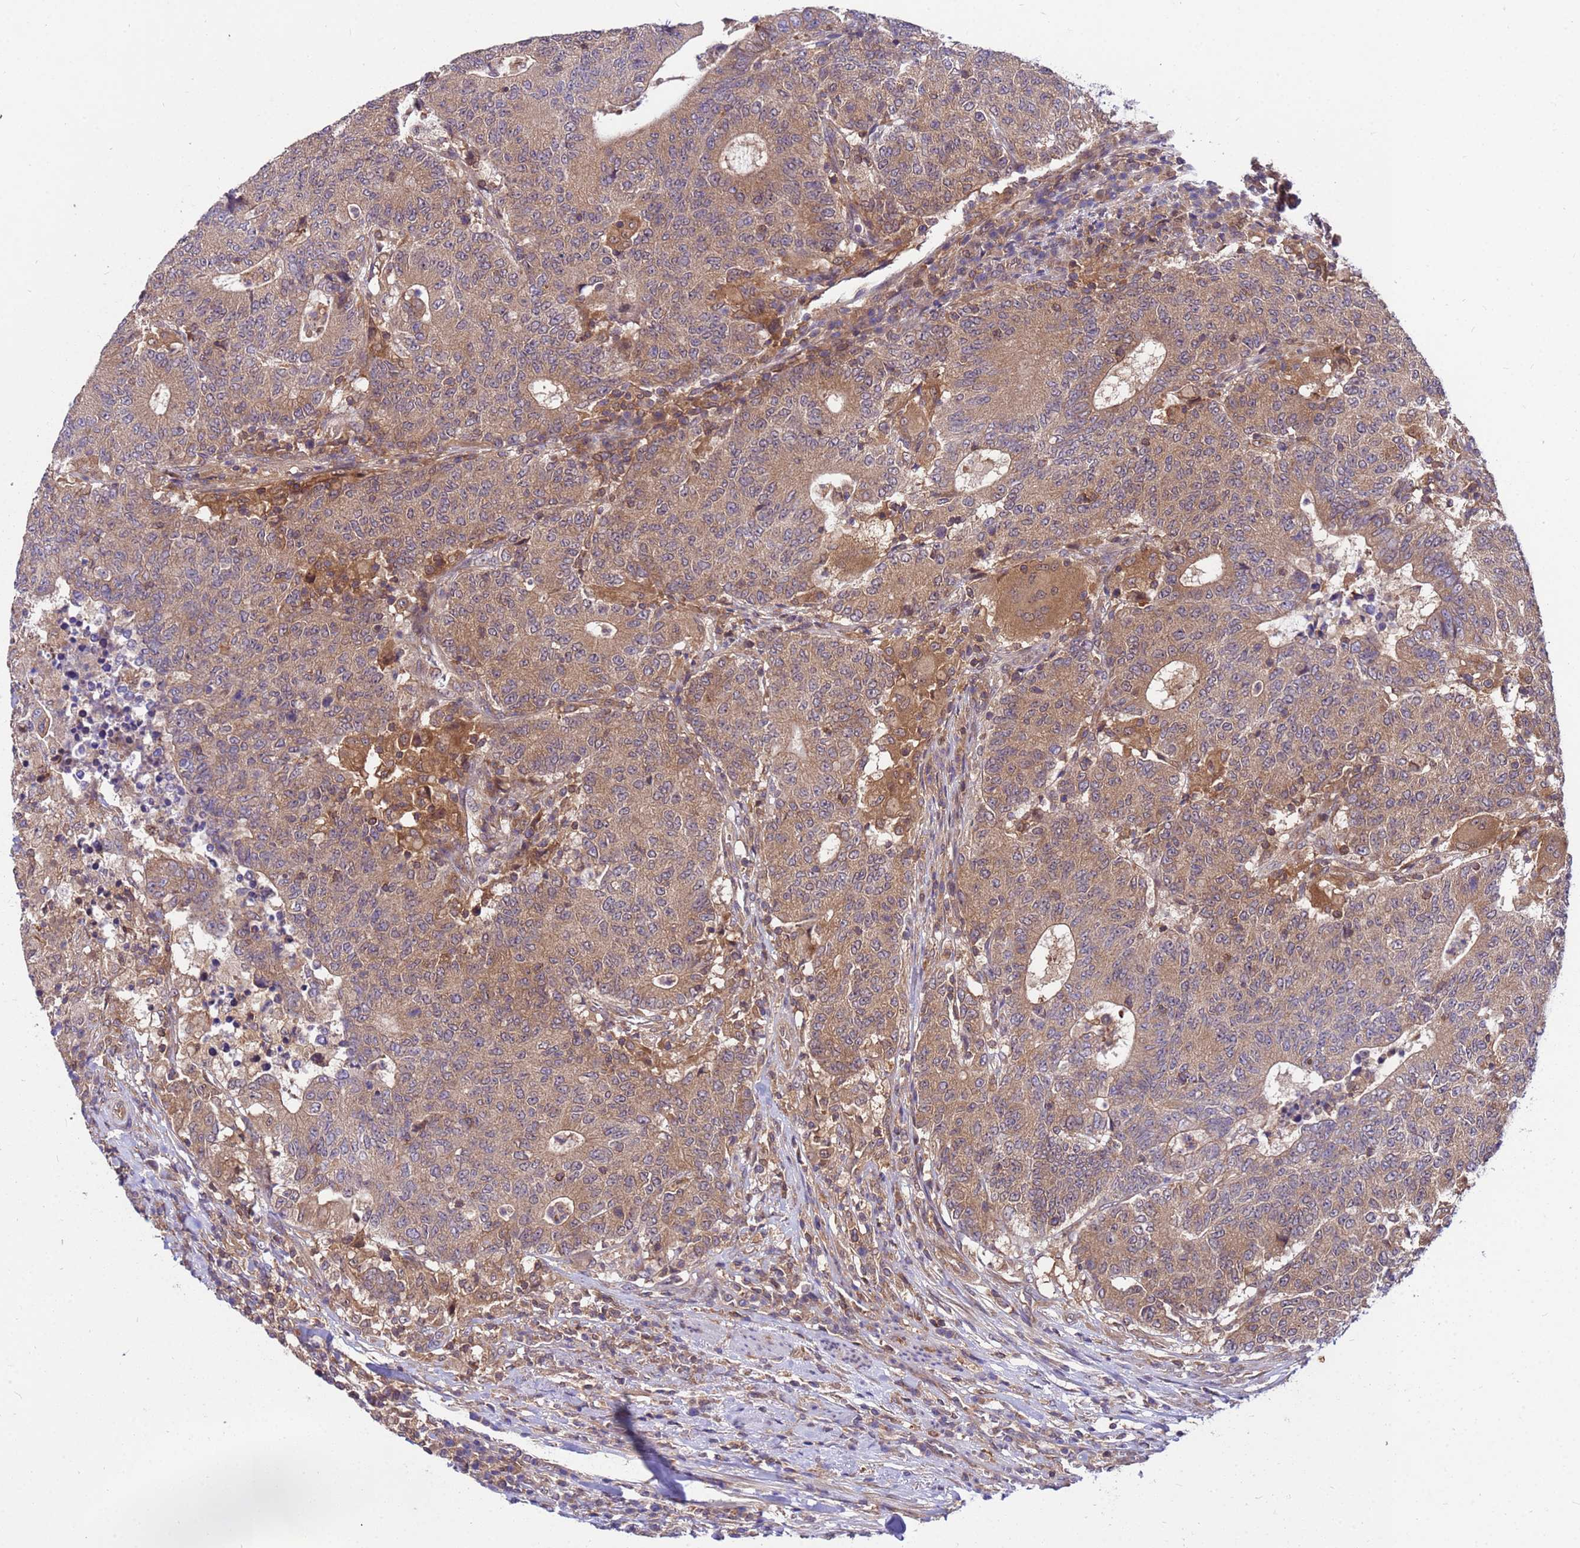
{"staining": {"intensity": "moderate", "quantity": "25%-75%", "location": "cytoplasmic/membranous"}, "tissue": "colorectal cancer", "cell_type": "Tumor cells", "image_type": "cancer", "snomed": [{"axis": "morphology", "description": "Adenocarcinoma, NOS"}, {"axis": "topography", "description": "Colon"}], "caption": "IHC staining of colorectal adenocarcinoma, which displays medium levels of moderate cytoplasmic/membranous staining in about 25%-75% of tumor cells indicating moderate cytoplasmic/membranous protein expression. The staining was performed using DAB (brown) for protein detection and nuclei were counterstained in hematoxylin (blue).", "gene": "GET3", "patient": {"sex": "female", "age": 75}}